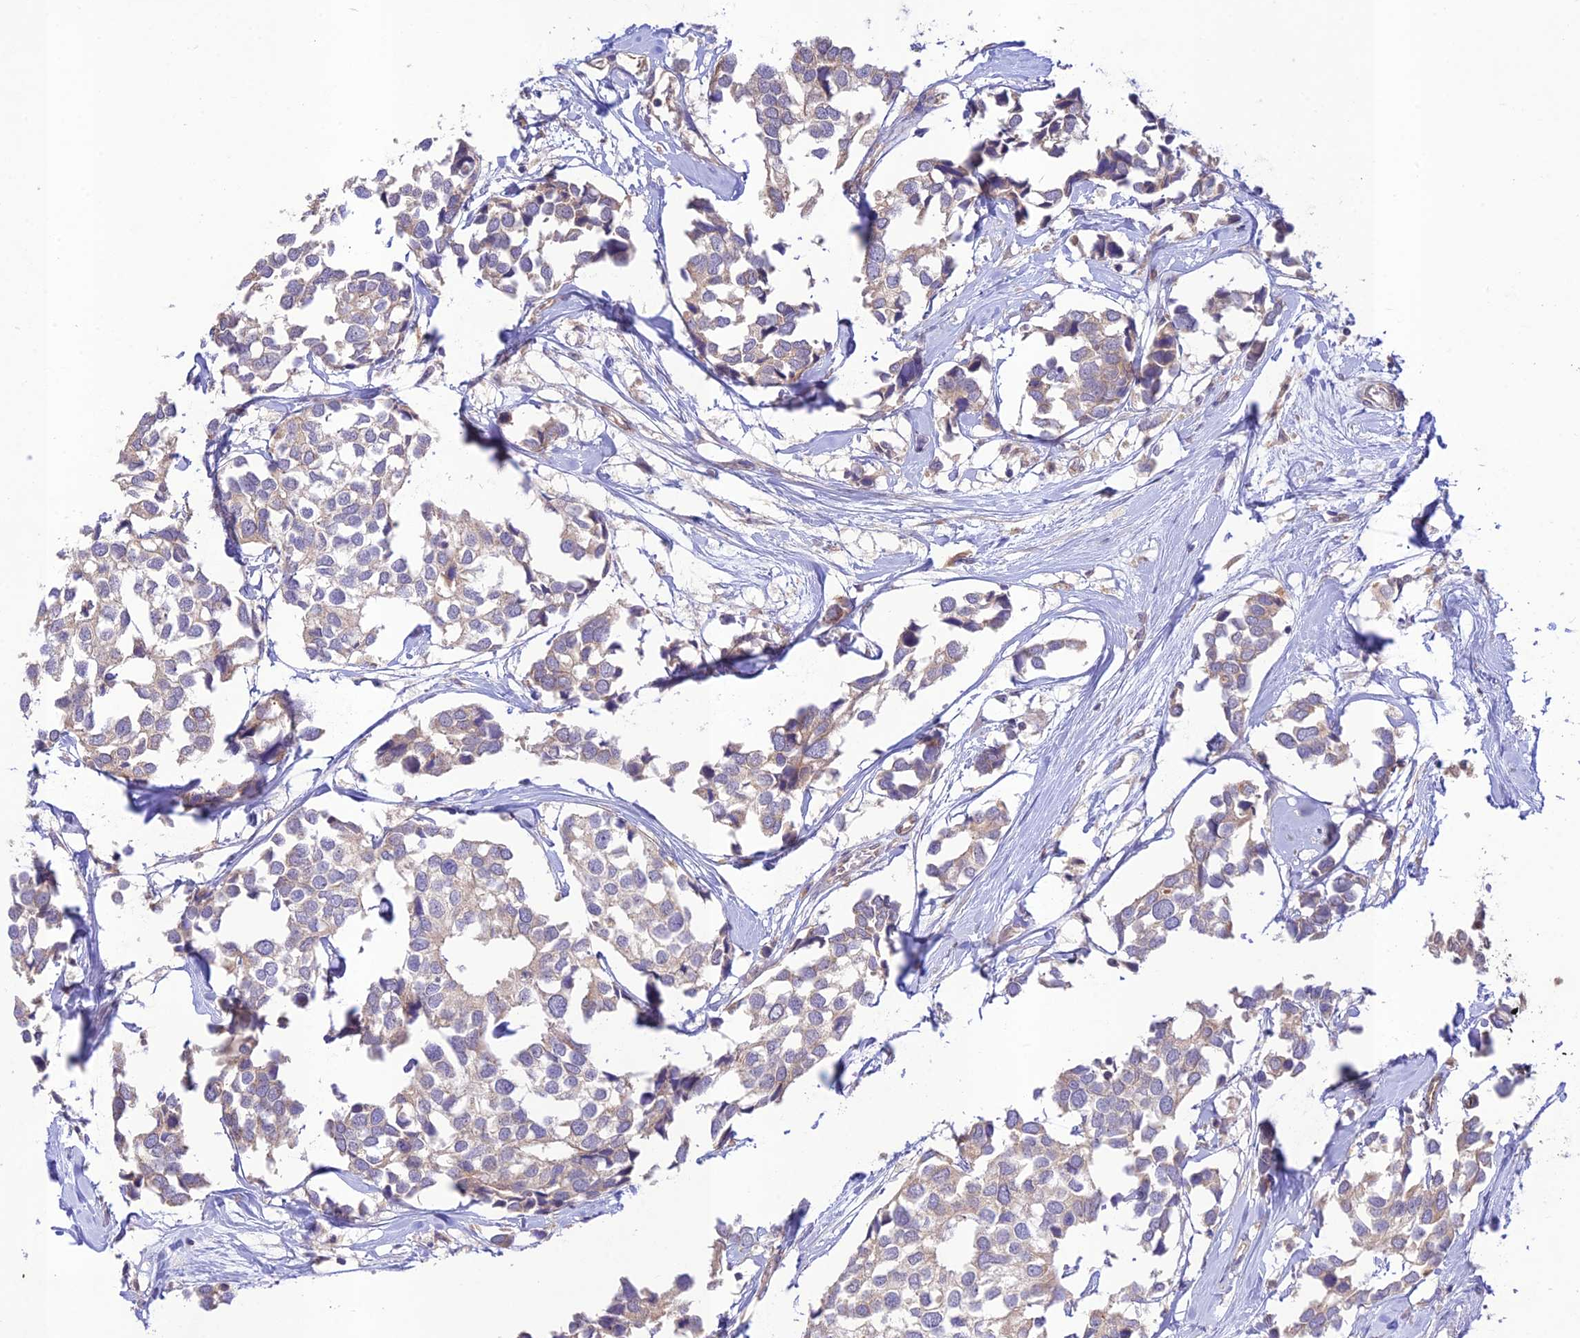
{"staining": {"intensity": "weak", "quantity": "<25%", "location": "cytoplasmic/membranous"}, "tissue": "breast cancer", "cell_type": "Tumor cells", "image_type": "cancer", "snomed": [{"axis": "morphology", "description": "Duct carcinoma"}, {"axis": "topography", "description": "Breast"}], "caption": "The immunohistochemistry histopathology image has no significant staining in tumor cells of breast invasive ductal carcinoma tissue.", "gene": "TMEM259", "patient": {"sex": "female", "age": 83}}